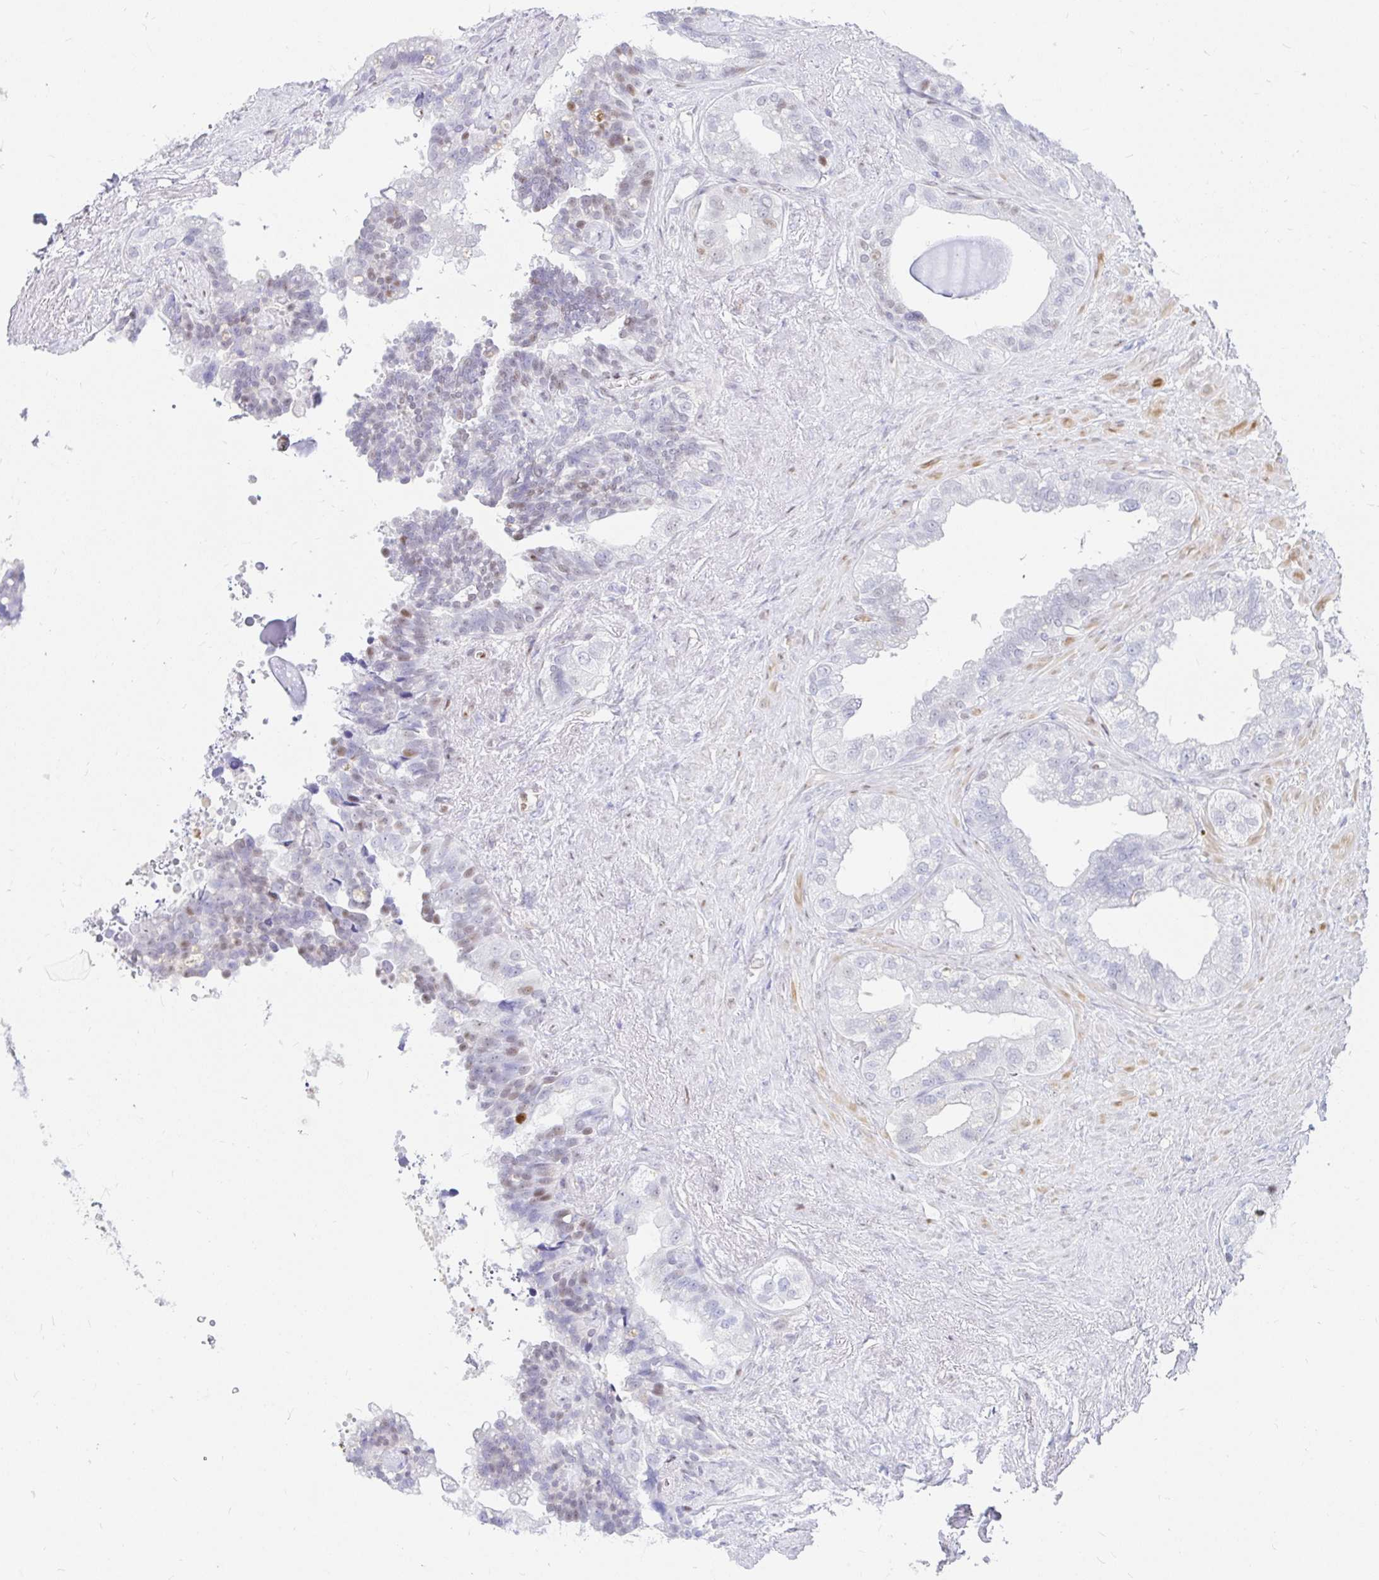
{"staining": {"intensity": "moderate", "quantity": "<25%", "location": "nuclear"}, "tissue": "seminal vesicle", "cell_type": "Glandular cells", "image_type": "normal", "snomed": [{"axis": "morphology", "description": "Normal tissue, NOS"}, {"axis": "topography", "description": "Seminal veicle"}, {"axis": "topography", "description": "Peripheral nerve tissue"}], "caption": "An image of human seminal vesicle stained for a protein demonstrates moderate nuclear brown staining in glandular cells. Using DAB (brown) and hematoxylin (blue) stains, captured at high magnification using brightfield microscopy.", "gene": "HINFP", "patient": {"sex": "male", "age": 76}}